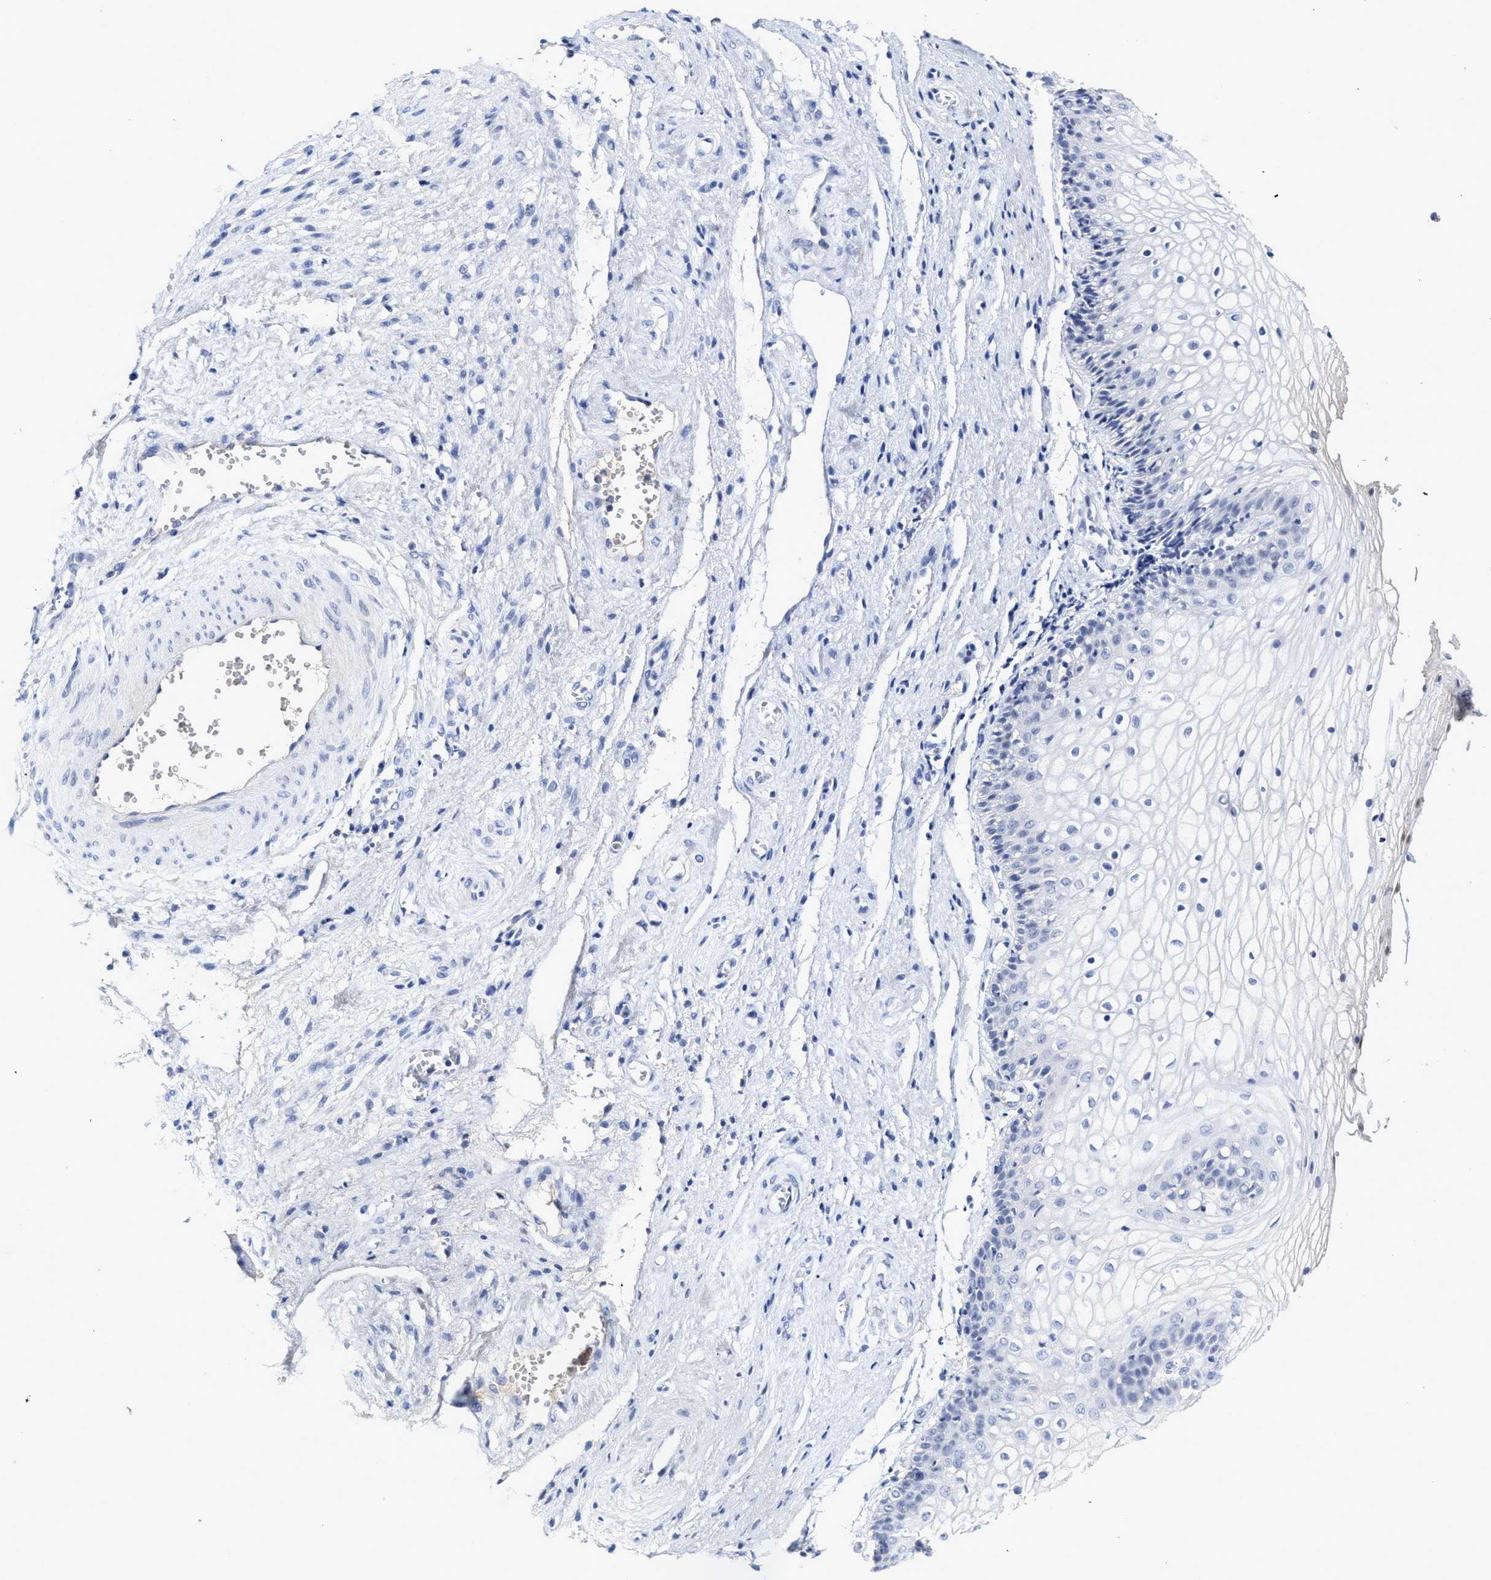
{"staining": {"intensity": "negative", "quantity": "none", "location": "none"}, "tissue": "vagina", "cell_type": "Squamous epithelial cells", "image_type": "normal", "snomed": [{"axis": "morphology", "description": "Normal tissue, NOS"}, {"axis": "topography", "description": "Vagina"}], "caption": "High magnification brightfield microscopy of benign vagina stained with DAB (3,3'-diaminobenzidine) (brown) and counterstained with hematoxylin (blue): squamous epithelial cells show no significant expression.", "gene": "C2", "patient": {"sex": "female", "age": 34}}